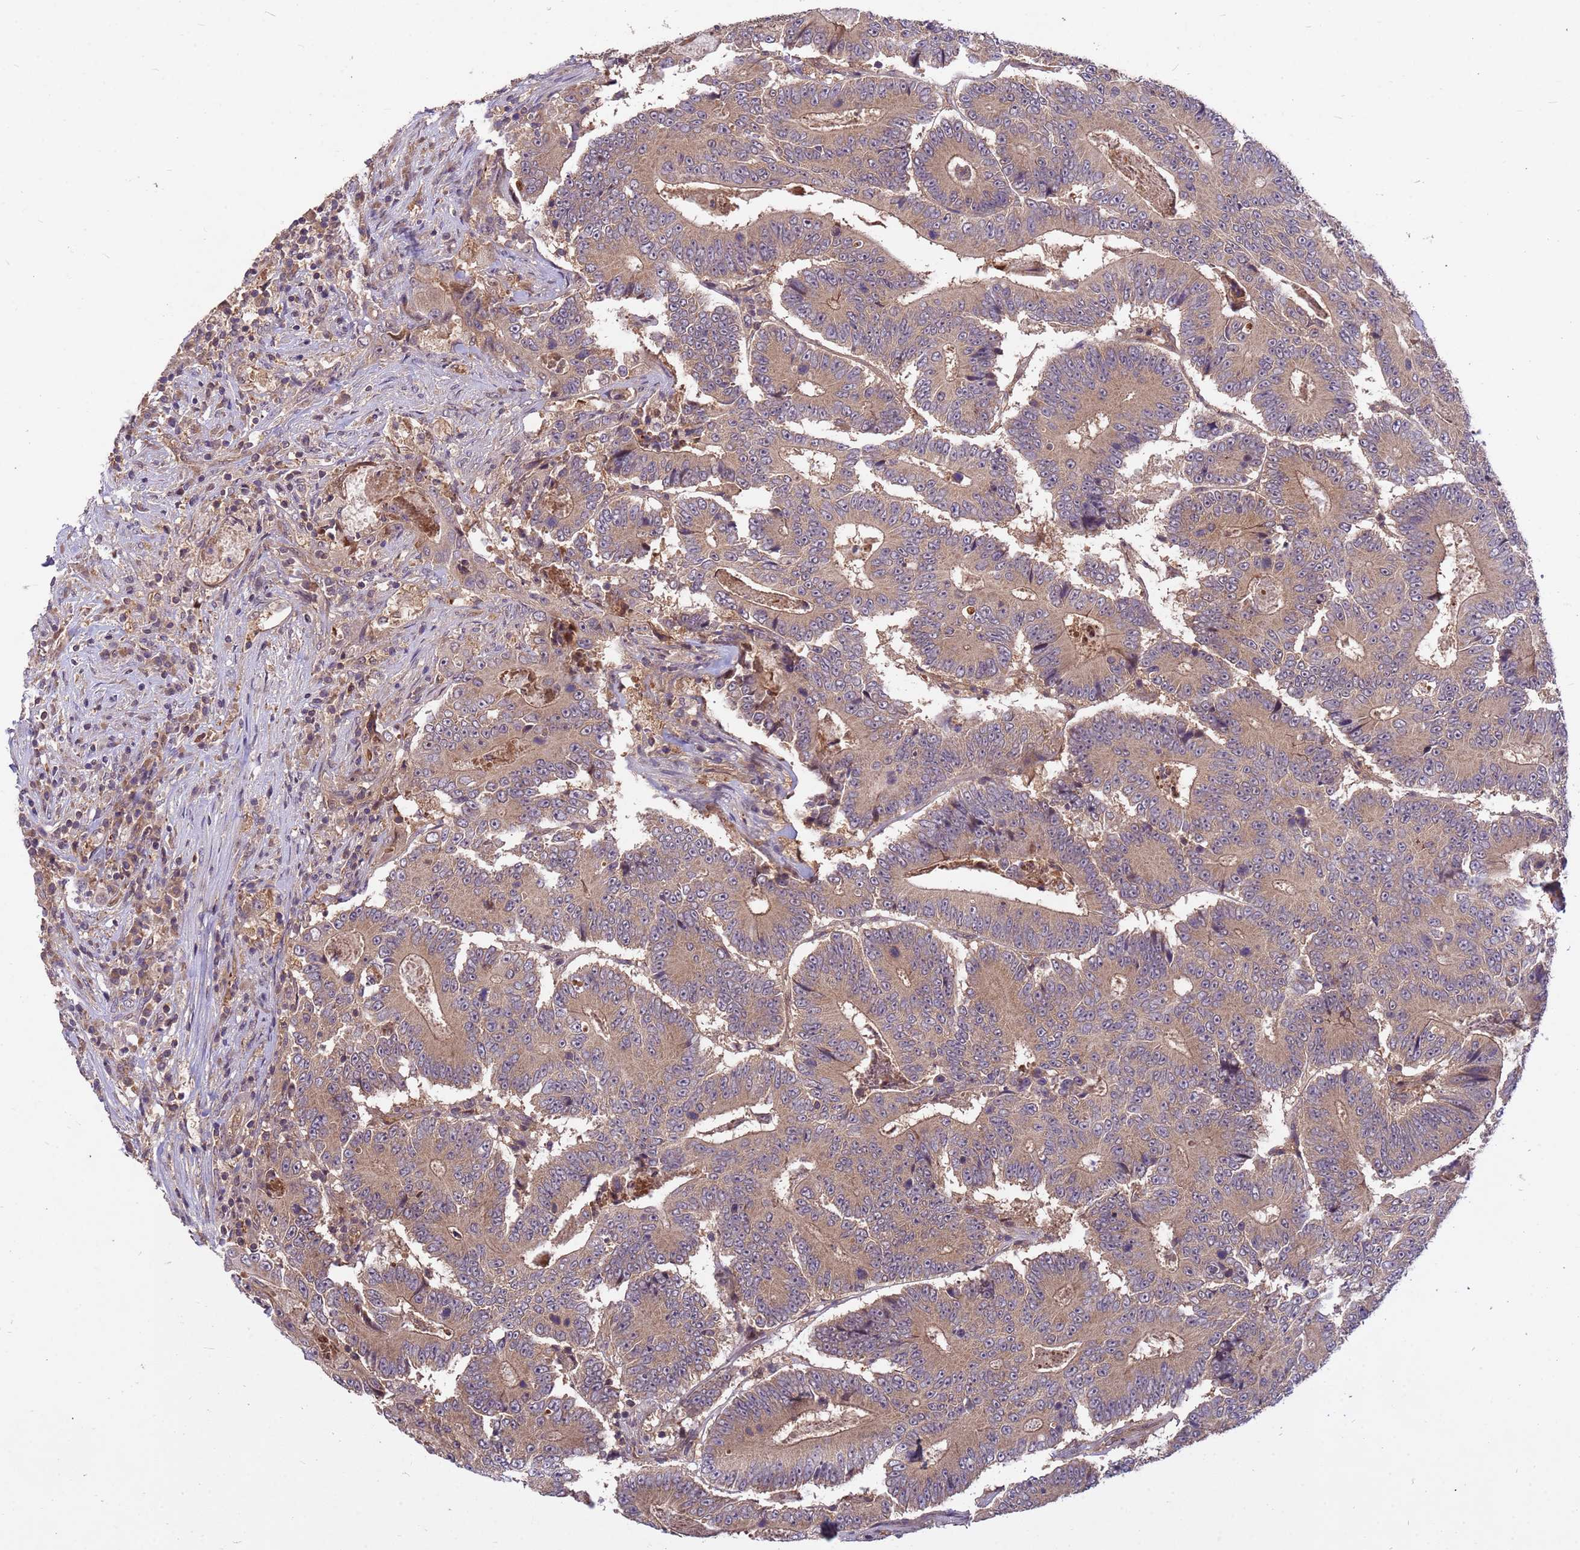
{"staining": {"intensity": "moderate", "quantity": ">75%", "location": "cytoplasmic/membranous"}, "tissue": "colorectal cancer", "cell_type": "Tumor cells", "image_type": "cancer", "snomed": [{"axis": "morphology", "description": "Adenocarcinoma, NOS"}, {"axis": "topography", "description": "Colon"}], "caption": "An IHC histopathology image of neoplastic tissue is shown. Protein staining in brown shows moderate cytoplasmic/membranous positivity in adenocarcinoma (colorectal) within tumor cells.", "gene": "PPP2CB", "patient": {"sex": "male", "age": 83}}